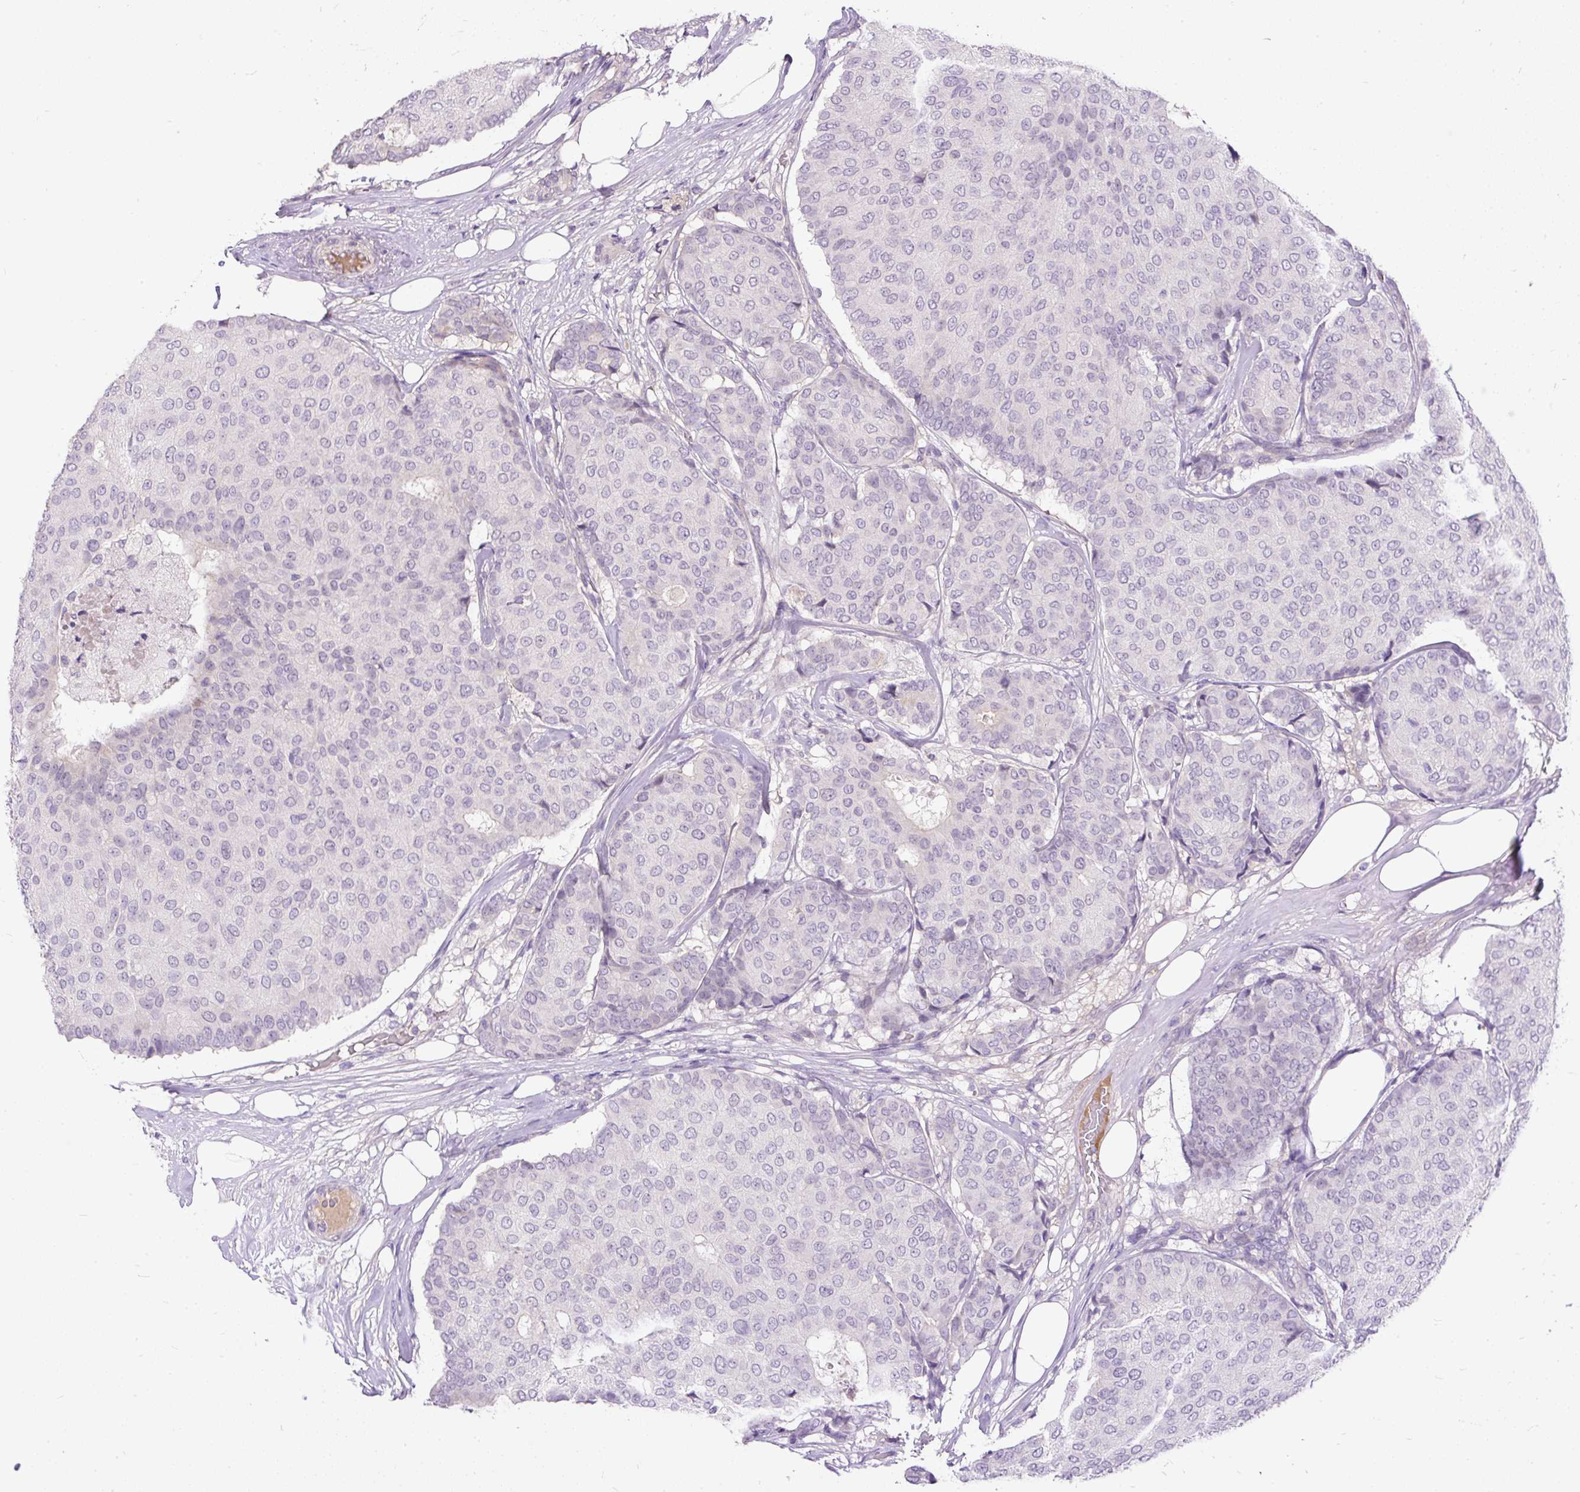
{"staining": {"intensity": "negative", "quantity": "none", "location": "none"}, "tissue": "breast cancer", "cell_type": "Tumor cells", "image_type": "cancer", "snomed": [{"axis": "morphology", "description": "Duct carcinoma"}, {"axis": "topography", "description": "Breast"}], "caption": "Histopathology image shows no protein positivity in tumor cells of breast cancer (infiltrating ductal carcinoma) tissue. (Brightfield microscopy of DAB IHC at high magnification).", "gene": "KRTAP20-3", "patient": {"sex": "female", "age": 75}}